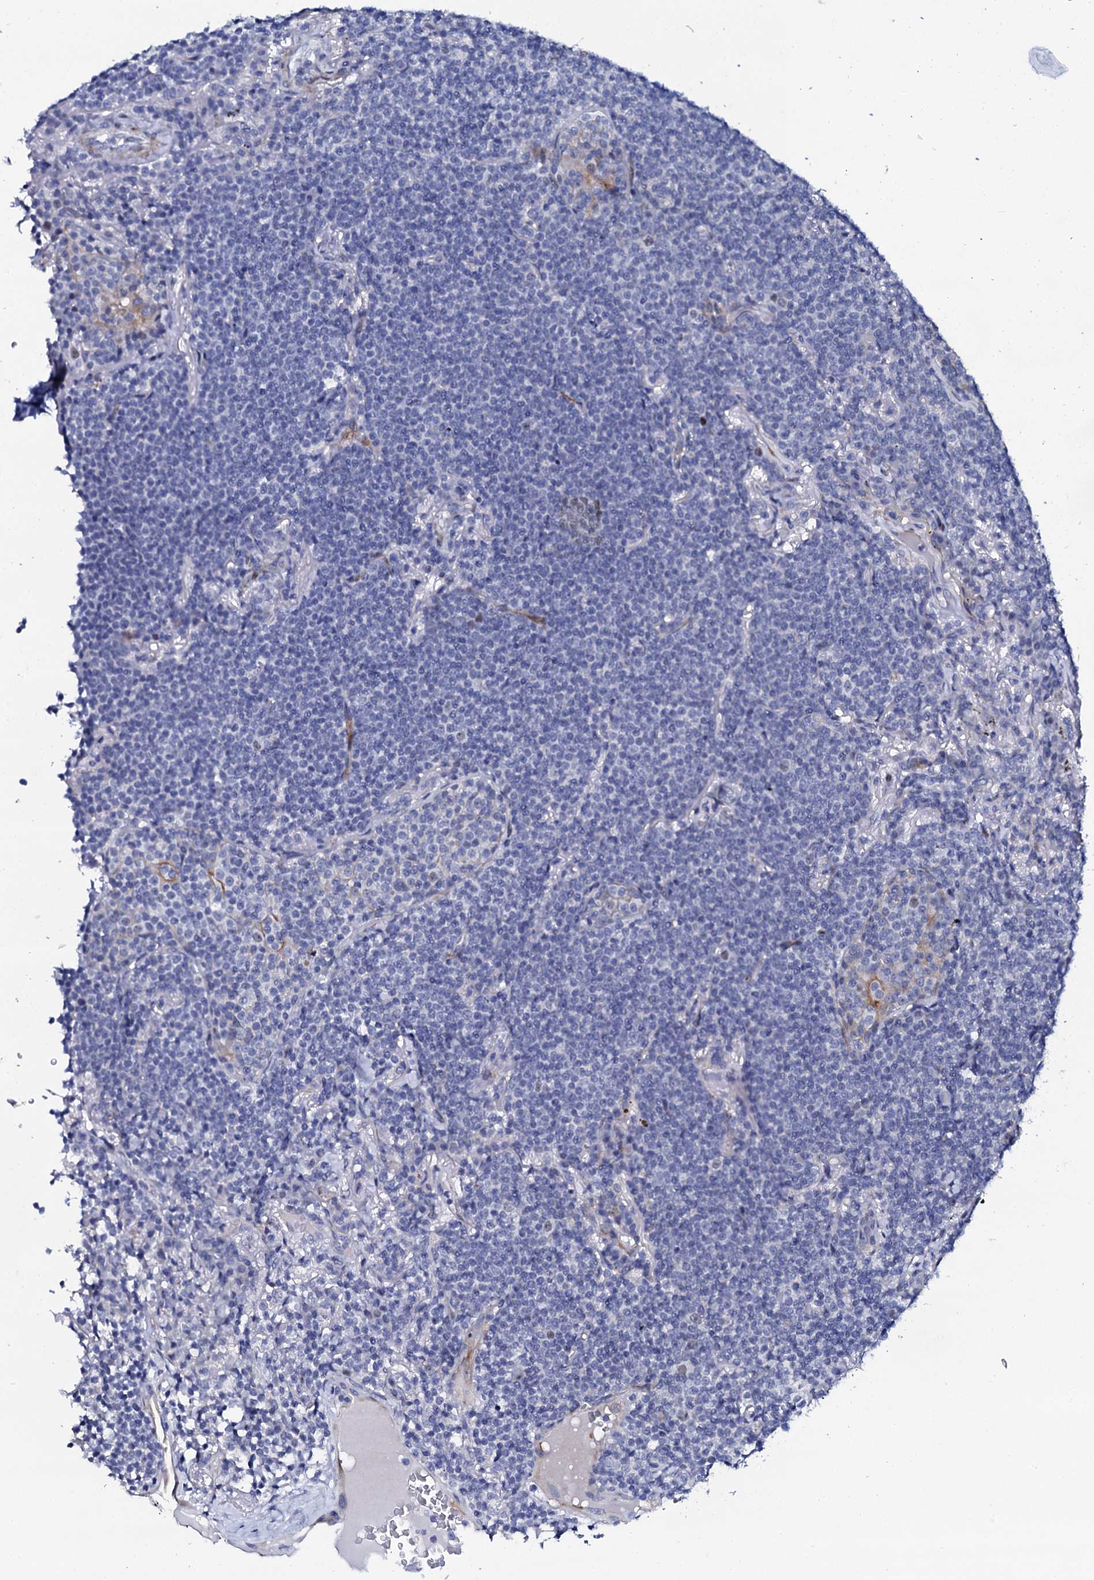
{"staining": {"intensity": "negative", "quantity": "none", "location": "none"}, "tissue": "lymphoma", "cell_type": "Tumor cells", "image_type": "cancer", "snomed": [{"axis": "morphology", "description": "Malignant lymphoma, non-Hodgkin's type, Low grade"}, {"axis": "topography", "description": "Lung"}], "caption": "IHC of malignant lymphoma, non-Hodgkin's type (low-grade) exhibits no positivity in tumor cells.", "gene": "NUDT13", "patient": {"sex": "female", "age": 71}}